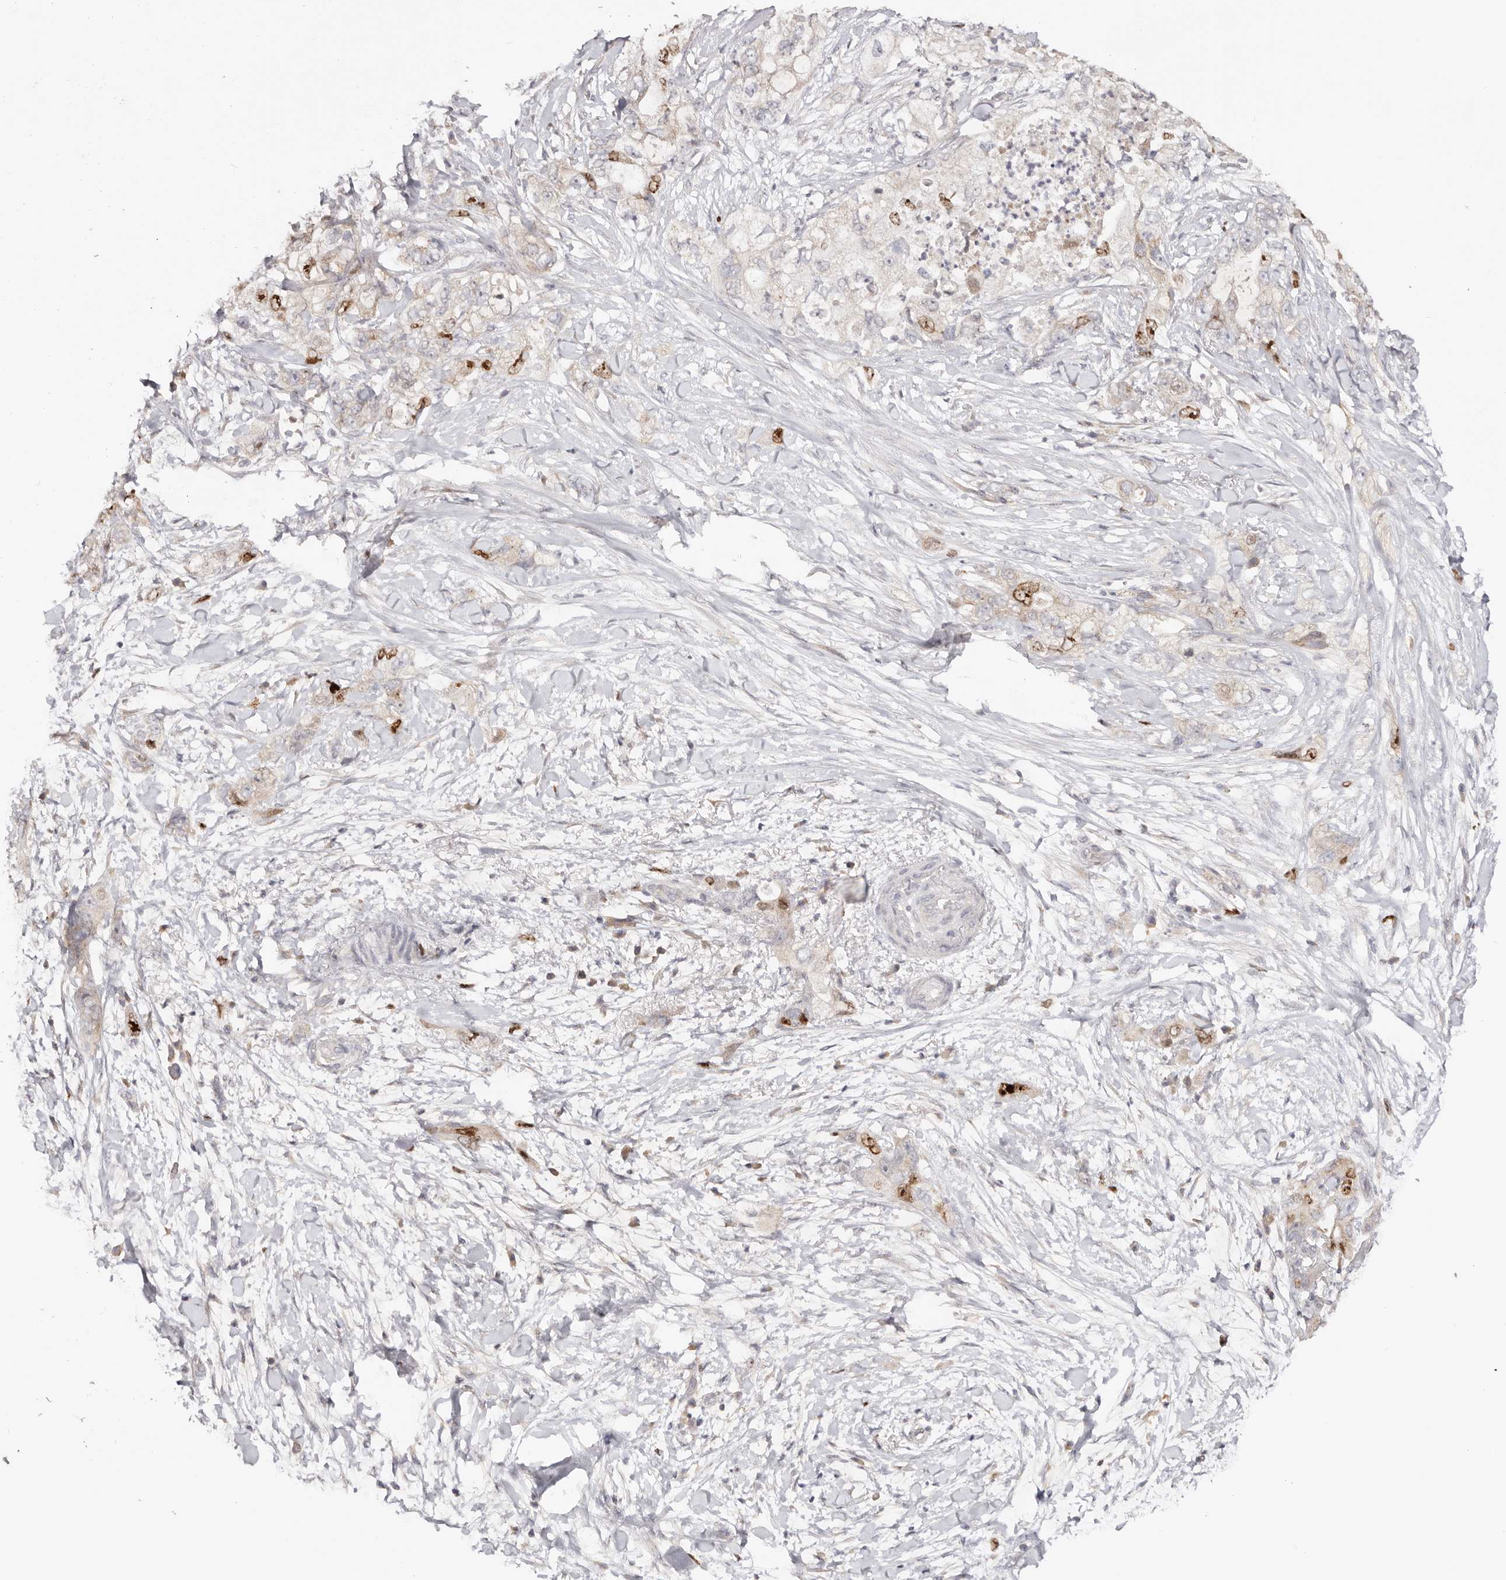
{"staining": {"intensity": "strong", "quantity": "25%-75%", "location": "nuclear"}, "tissue": "pancreatic cancer", "cell_type": "Tumor cells", "image_type": "cancer", "snomed": [{"axis": "morphology", "description": "Adenocarcinoma, NOS"}, {"axis": "topography", "description": "Pancreas"}], "caption": "Human pancreatic adenocarcinoma stained with a brown dye displays strong nuclear positive staining in about 25%-75% of tumor cells.", "gene": "CCDC190", "patient": {"sex": "female", "age": 73}}